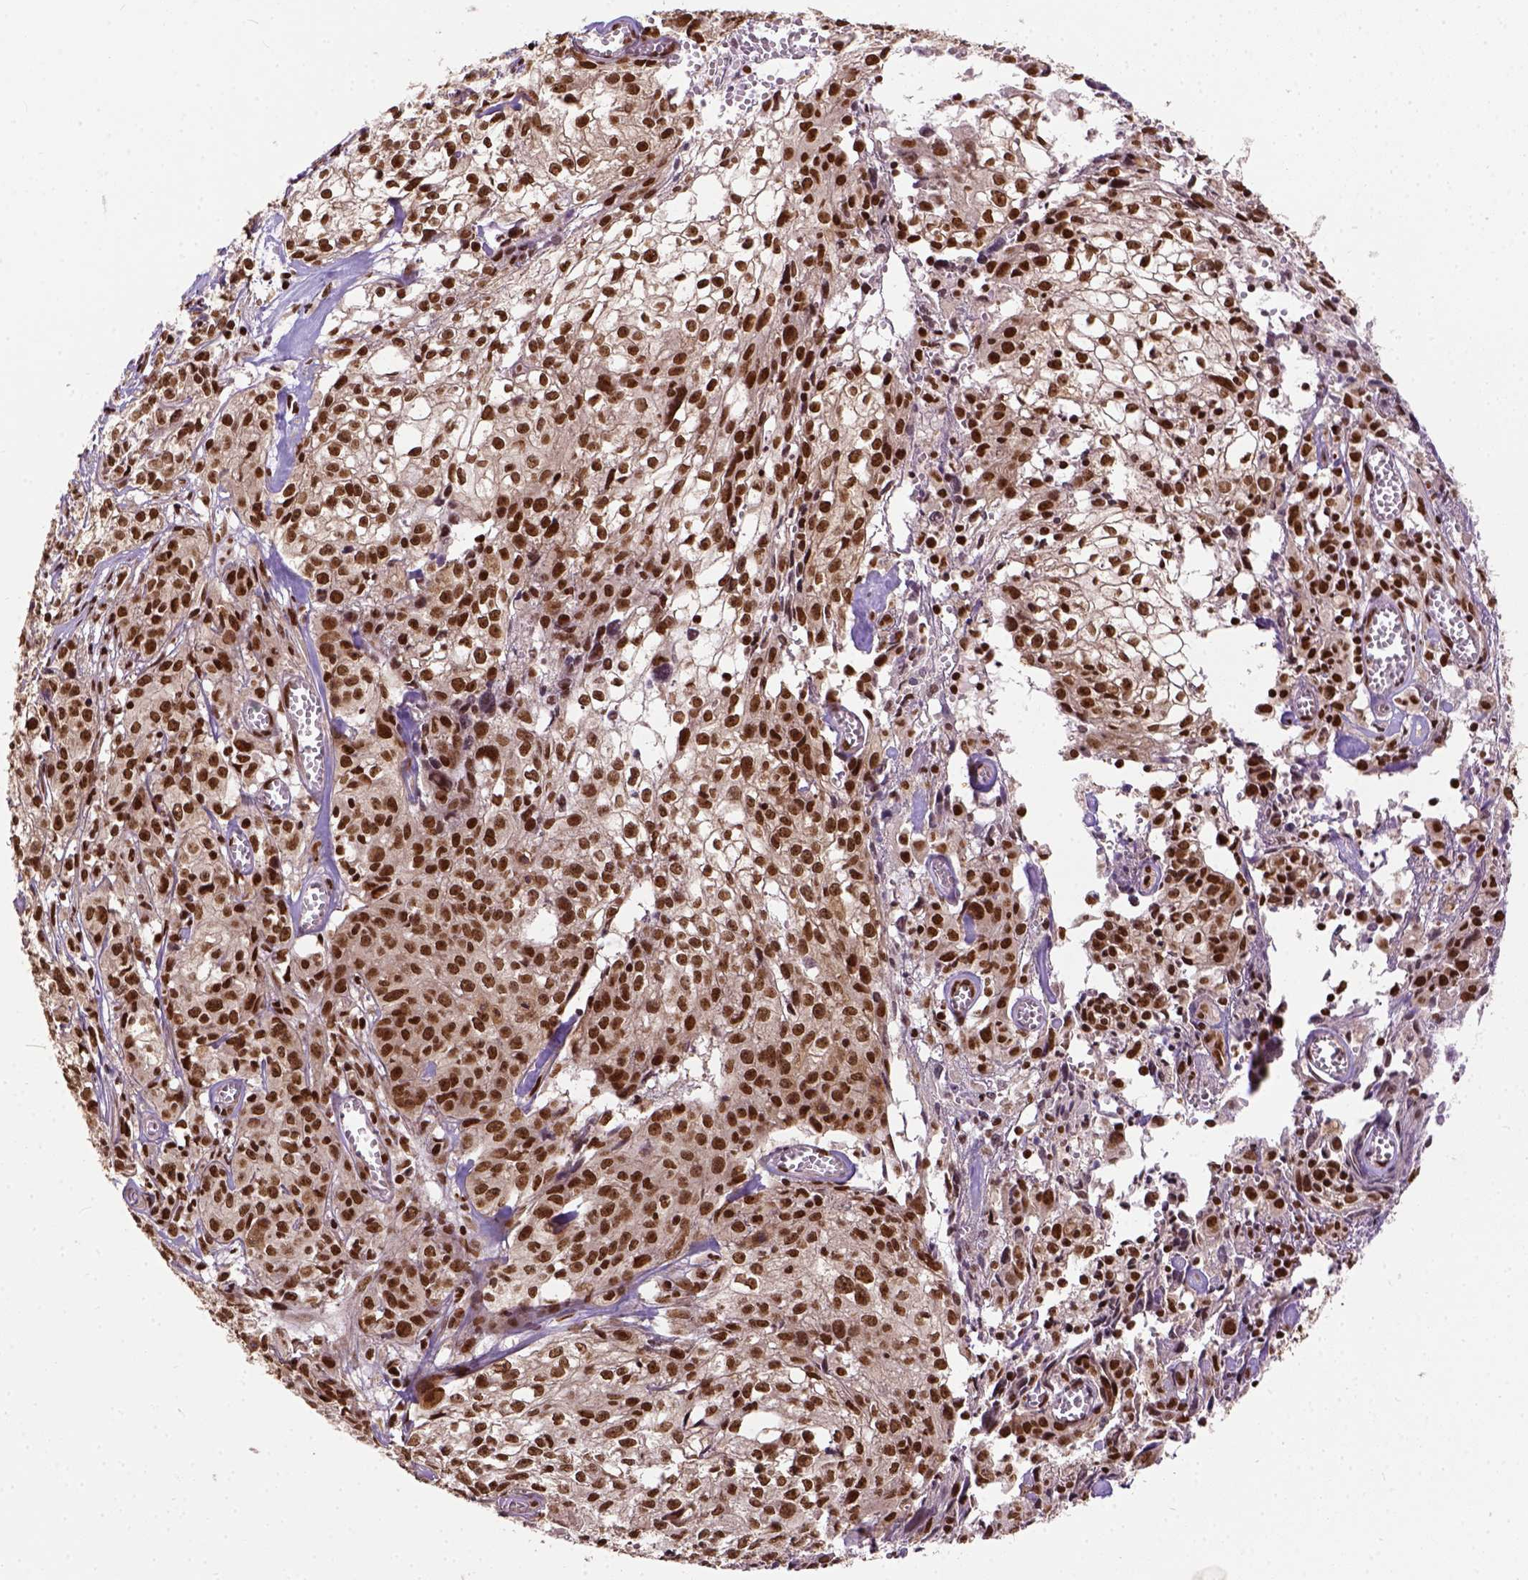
{"staining": {"intensity": "strong", "quantity": ">75%", "location": "nuclear"}, "tissue": "cervical cancer", "cell_type": "Tumor cells", "image_type": "cancer", "snomed": [{"axis": "morphology", "description": "Squamous cell carcinoma, NOS"}, {"axis": "topography", "description": "Cervix"}], "caption": "Protein expression analysis of human cervical cancer (squamous cell carcinoma) reveals strong nuclear positivity in about >75% of tumor cells.", "gene": "NACC1", "patient": {"sex": "female", "age": 85}}